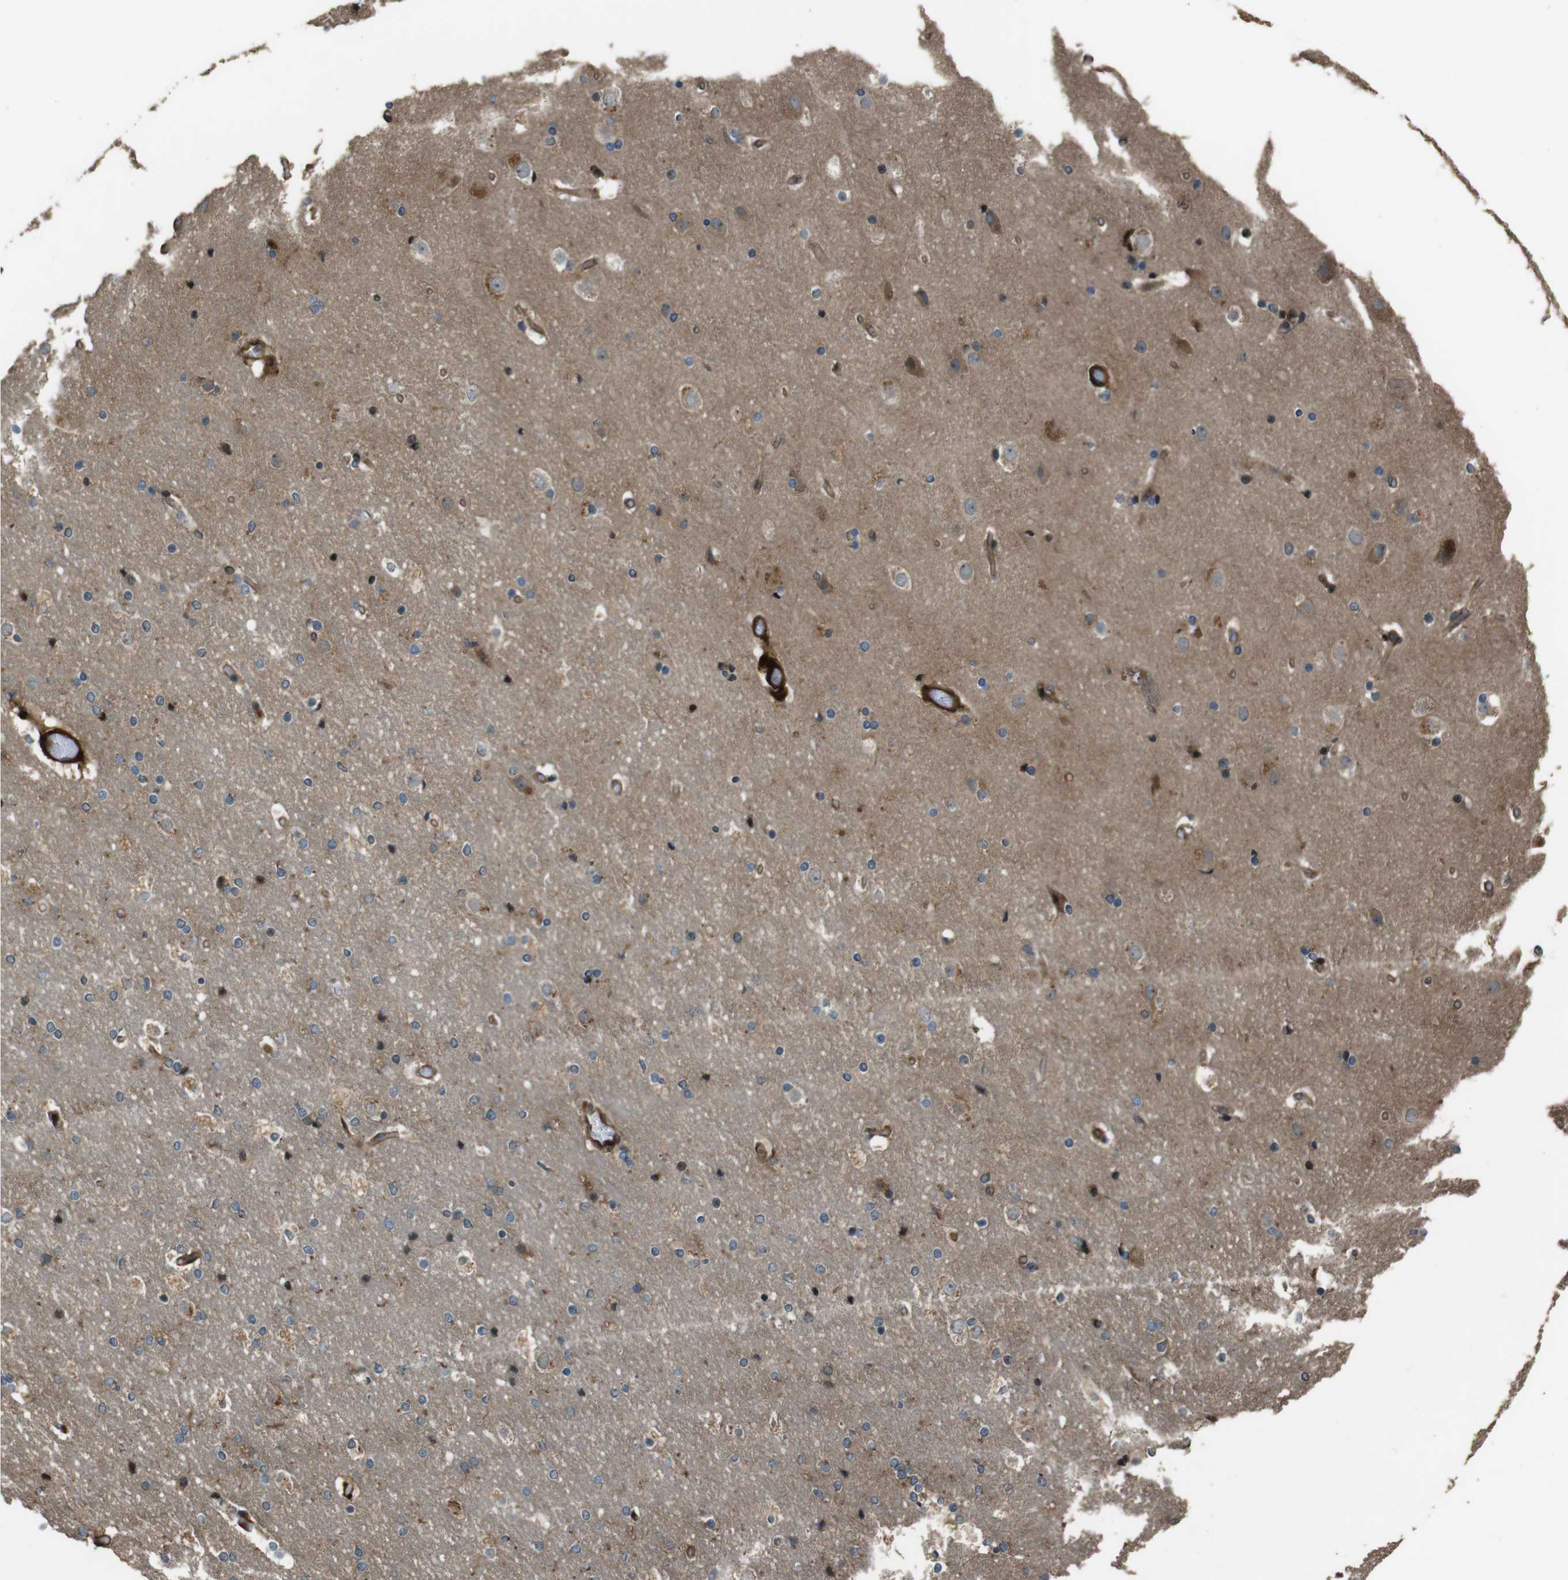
{"staining": {"intensity": "strong", "quantity": "<25%", "location": "cytoplasmic/membranous"}, "tissue": "cerebral cortex", "cell_type": "Endothelial cells", "image_type": "normal", "snomed": [{"axis": "morphology", "description": "Normal tissue, NOS"}, {"axis": "topography", "description": "Cerebral cortex"}], "caption": "Immunohistochemical staining of unremarkable human cerebral cortex demonstrates strong cytoplasmic/membranous protein staining in approximately <25% of endothelial cells. The protein of interest is stained brown, and the nuclei are stained in blue (DAB IHC with brightfield microscopy, high magnification).", "gene": "MSRB3", "patient": {"sex": "male", "age": 57}}